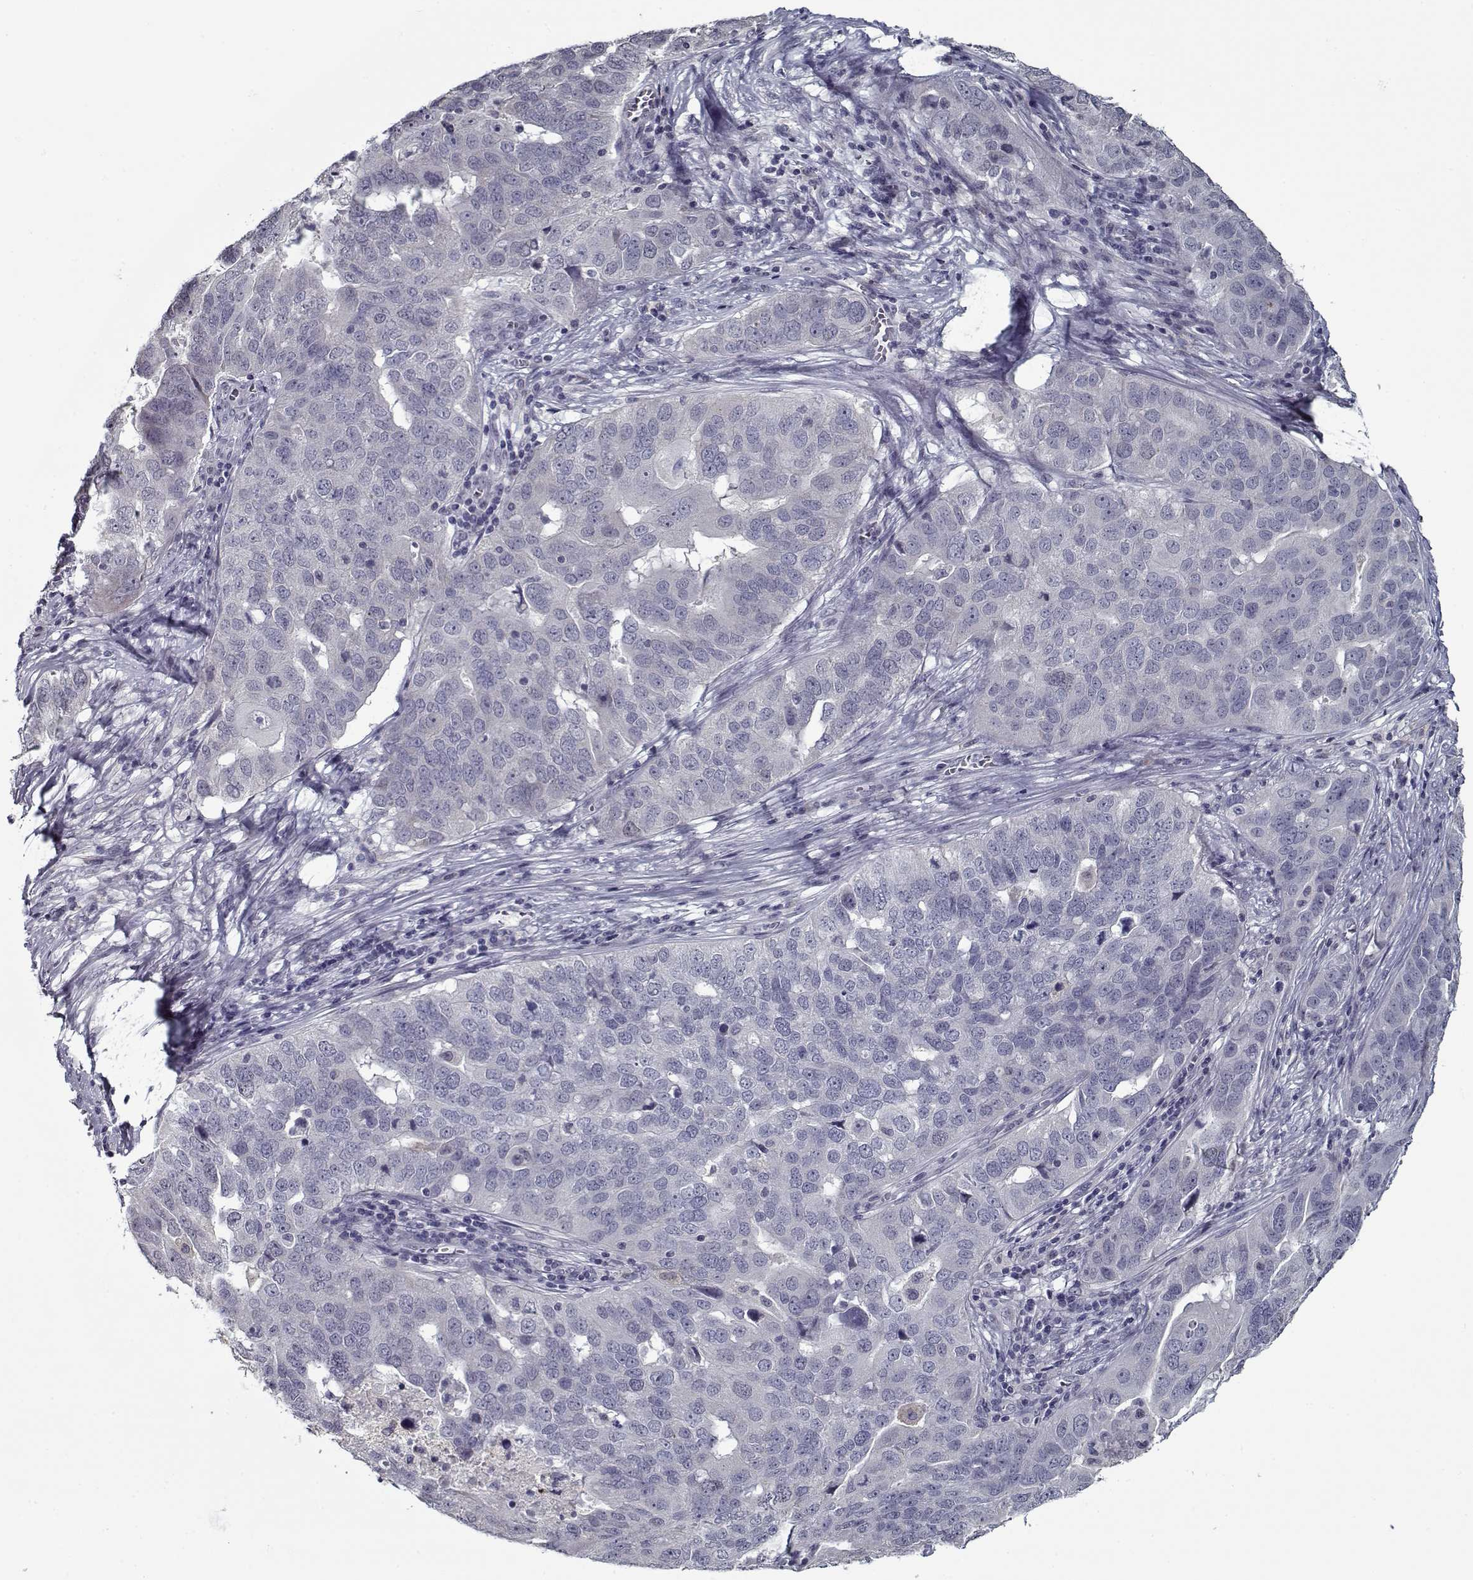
{"staining": {"intensity": "negative", "quantity": "none", "location": "none"}, "tissue": "ovarian cancer", "cell_type": "Tumor cells", "image_type": "cancer", "snomed": [{"axis": "morphology", "description": "Carcinoma, endometroid"}, {"axis": "topography", "description": "Soft tissue"}, {"axis": "topography", "description": "Ovary"}], "caption": "Tumor cells are negative for protein expression in human endometroid carcinoma (ovarian).", "gene": "SEC16B", "patient": {"sex": "female", "age": 52}}